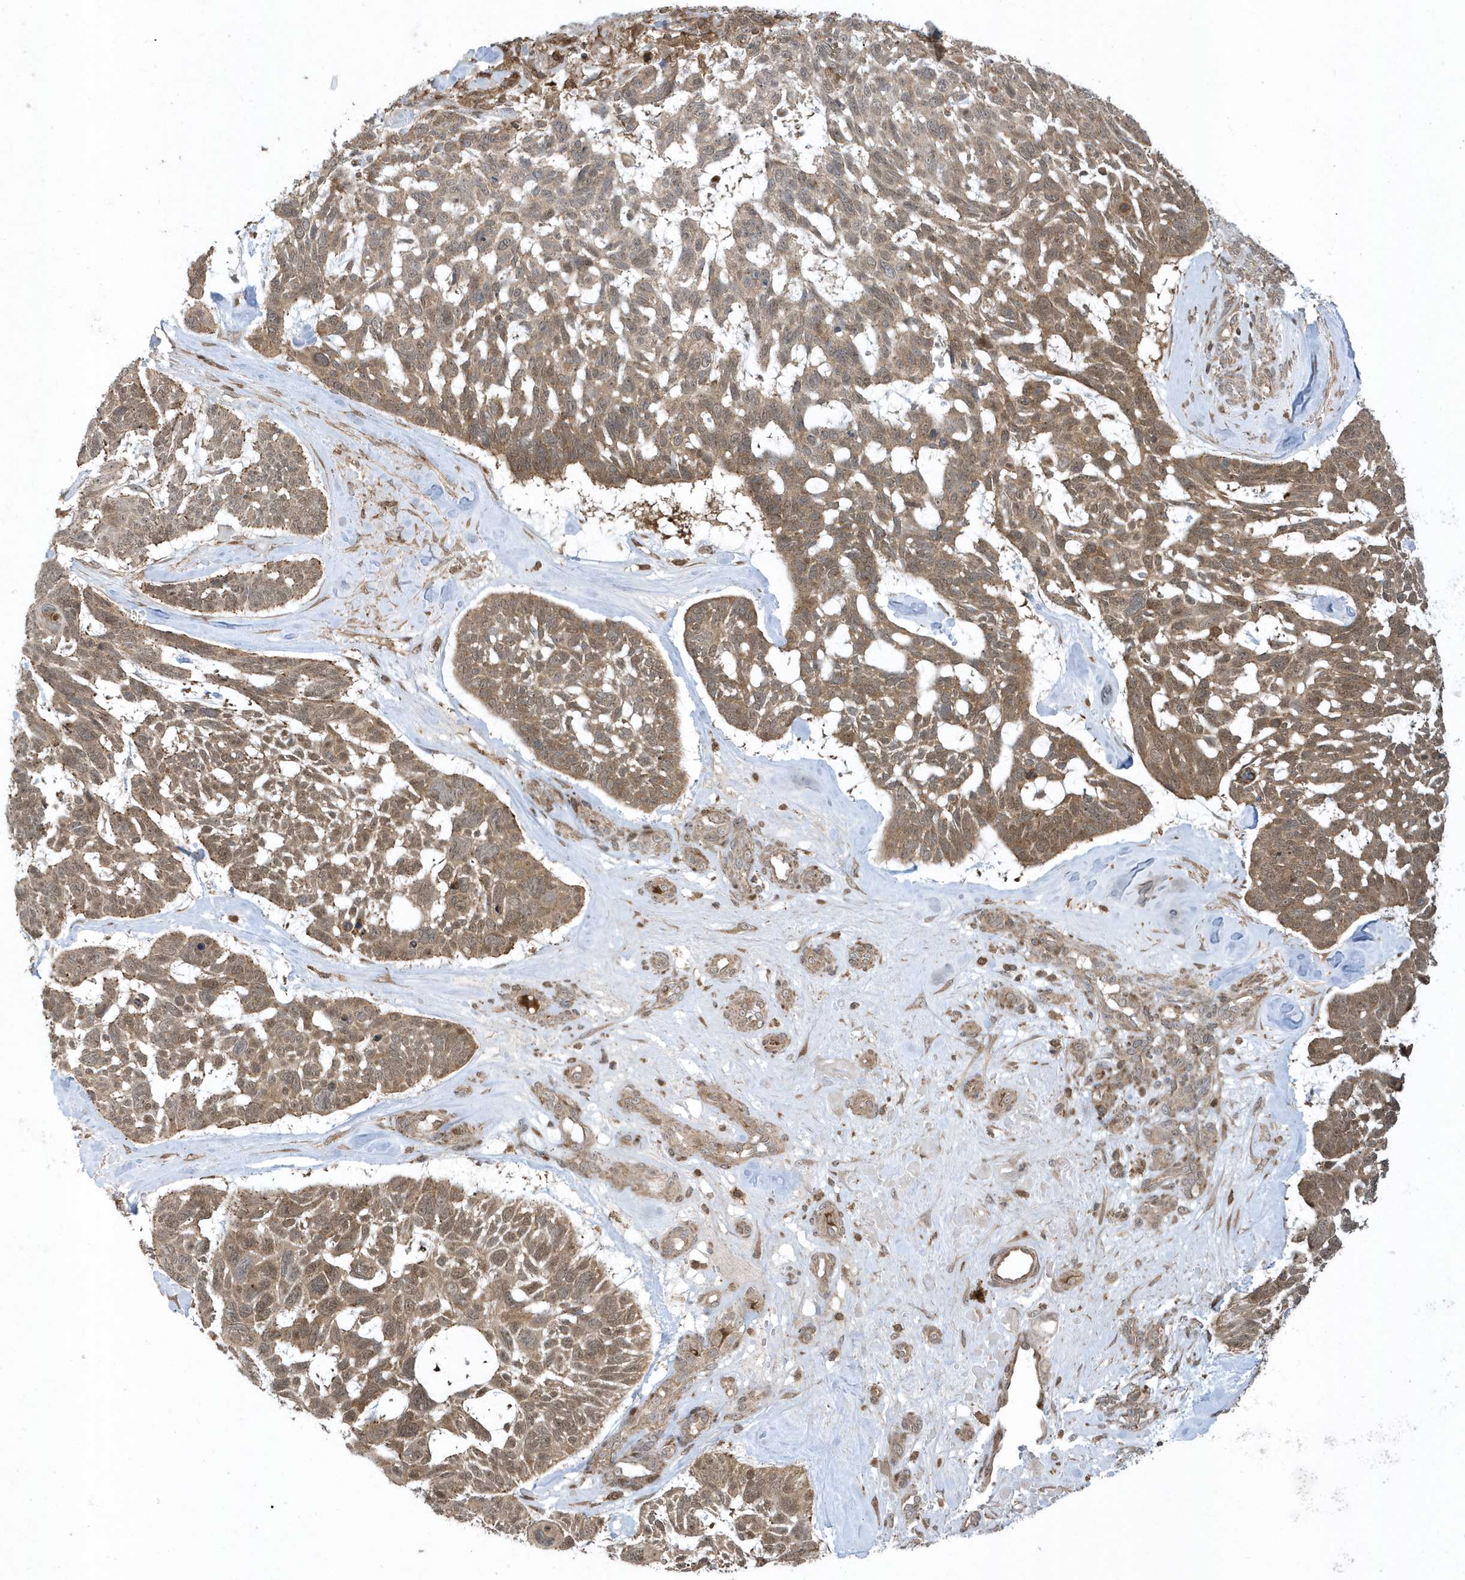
{"staining": {"intensity": "moderate", "quantity": ">75%", "location": "cytoplasmic/membranous,nuclear"}, "tissue": "skin cancer", "cell_type": "Tumor cells", "image_type": "cancer", "snomed": [{"axis": "morphology", "description": "Basal cell carcinoma"}, {"axis": "topography", "description": "Skin"}], "caption": "IHC micrograph of skin cancer (basal cell carcinoma) stained for a protein (brown), which reveals medium levels of moderate cytoplasmic/membranous and nuclear expression in about >75% of tumor cells.", "gene": "STAMBP", "patient": {"sex": "male", "age": 88}}